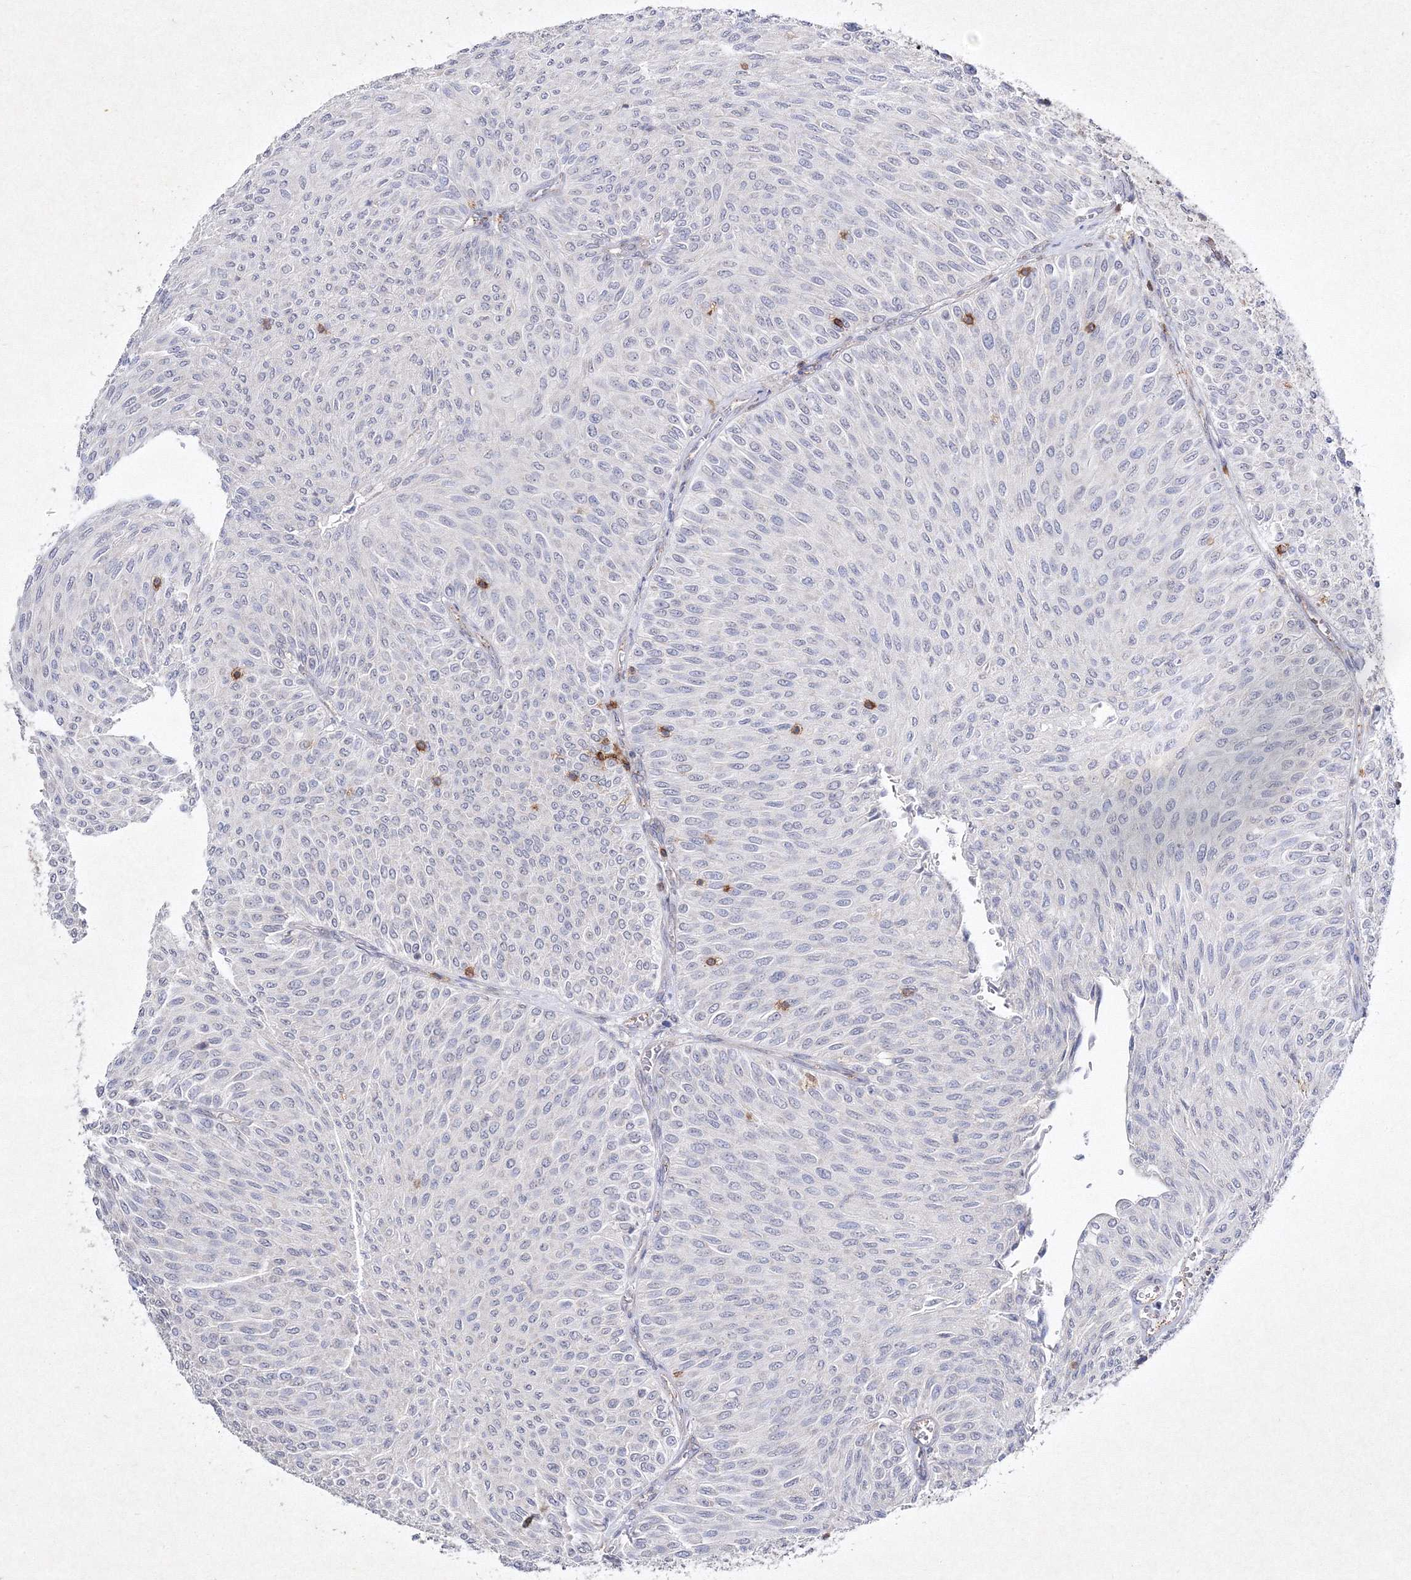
{"staining": {"intensity": "negative", "quantity": "none", "location": "none"}, "tissue": "urothelial cancer", "cell_type": "Tumor cells", "image_type": "cancer", "snomed": [{"axis": "morphology", "description": "Urothelial carcinoma, Low grade"}, {"axis": "topography", "description": "Urinary bladder"}], "caption": "Immunohistochemical staining of human urothelial cancer demonstrates no significant expression in tumor cells.", "gene": "HCST", "patient": {"sex": "male", "age": 78}}